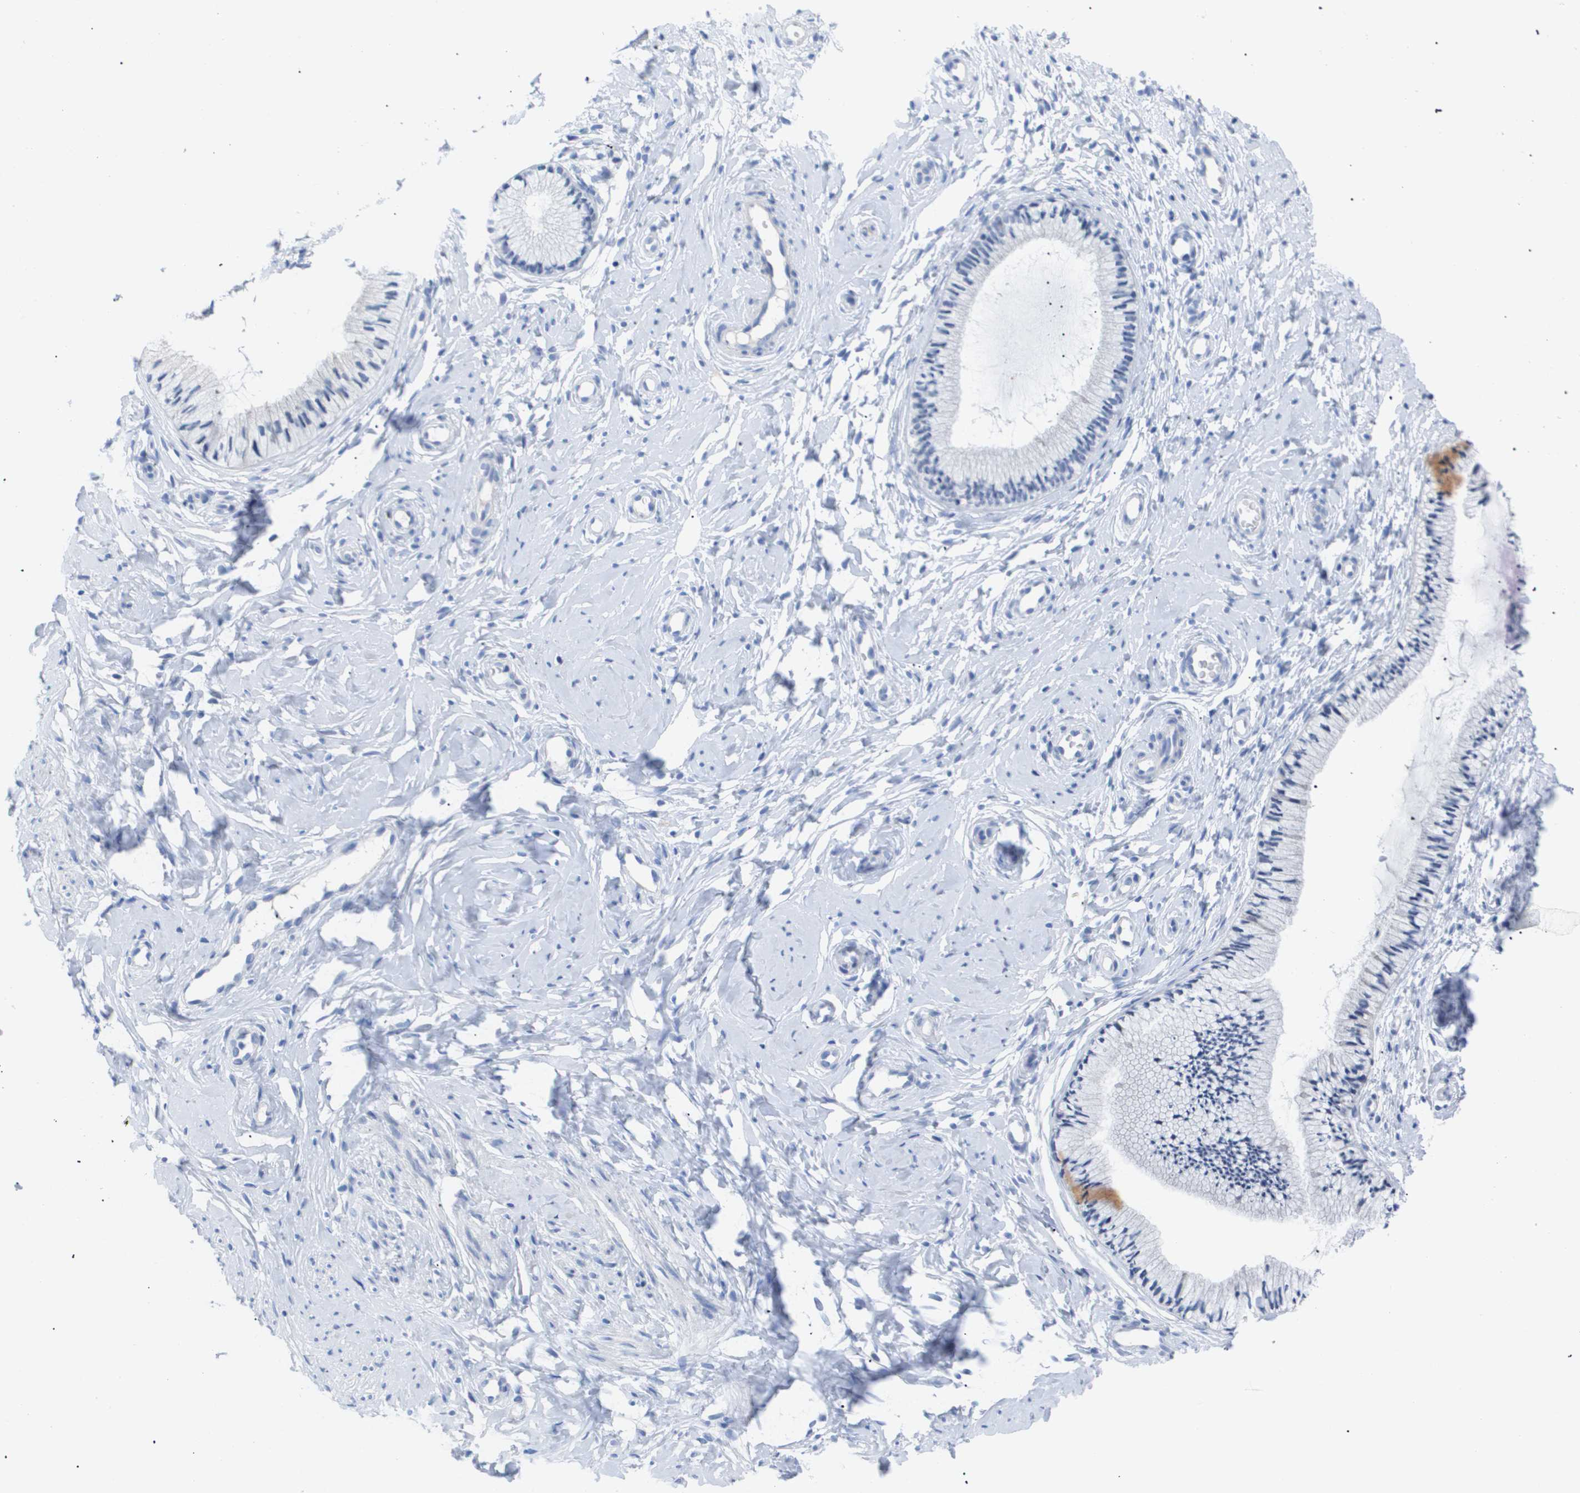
{"staining": {"intensity": "negative", "quantity": "none", "location": "none"}, "tissue": "cervix", "cell_type": "Glandular cells", "image_type": "normal", "snomed": [{"axis": "morphology", "description": "Normal tissue, NOS"}, {"axis": "topography", "description": "Cervix"}], "caption": "High magnification brightfield microscopy of benign cervix stained with DAB (brown) and counterstained with hematoxylin (blue): glandular cells show no significant expression. (Brightfield microscopy of DAB immunohistochemistry (IHC) at high magnification).", "gene": "CAV3", "patient": {"sex": "female", "age": 46}}